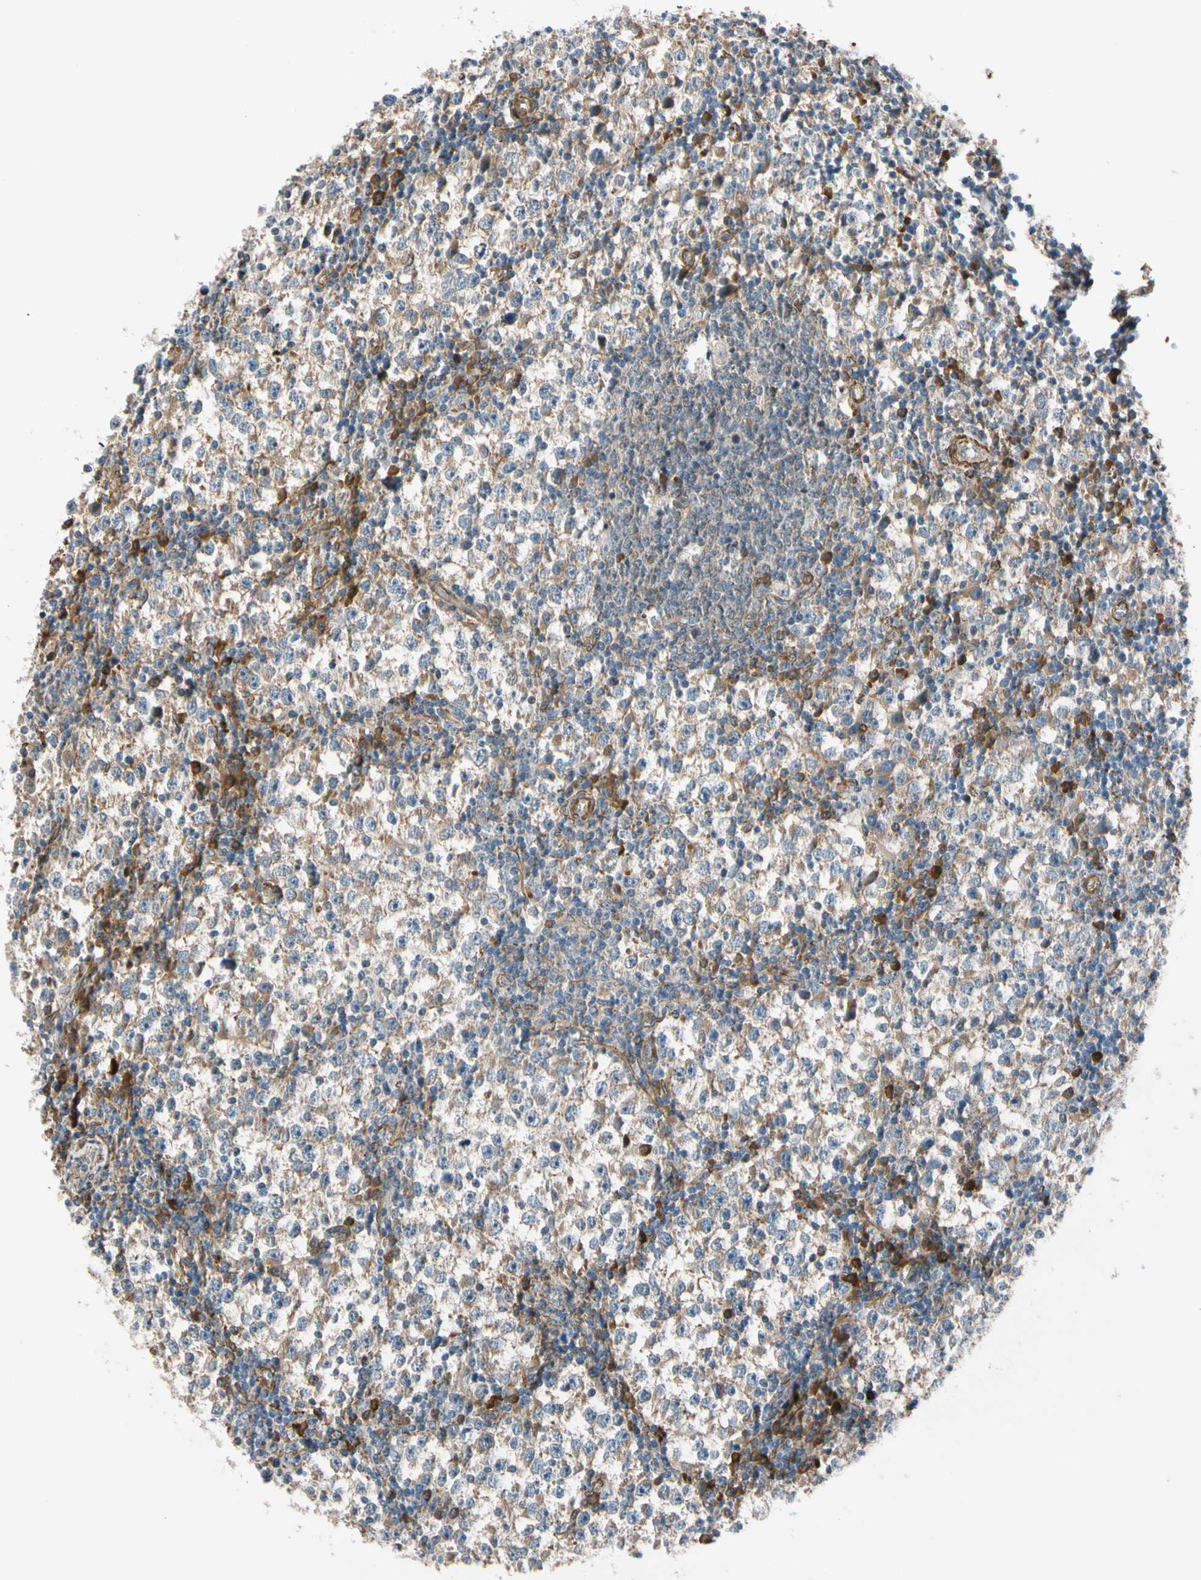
{"staining": {"intensity": "moderate", "quantity": "25%-75%", "location": "cytoplasmic/membranous"}, "tissue": "testis cancer", "cell_type": "Tumor cells", "image_type": "cancer", "snomed": [{"axis": "morphology", "description": "Seminoma, NOS"}, {"axis": "topography", "description": "Testis"}], "caption": "A micrograph showing moderate cytoplasmic/membranous positivity in approximately 25%-75% of tumor cells in seminoma (testis), as visualized by brown immunohistochemical staining.", "gene": "LIMK2", "patient": {"sex": "male", "age": 65}}